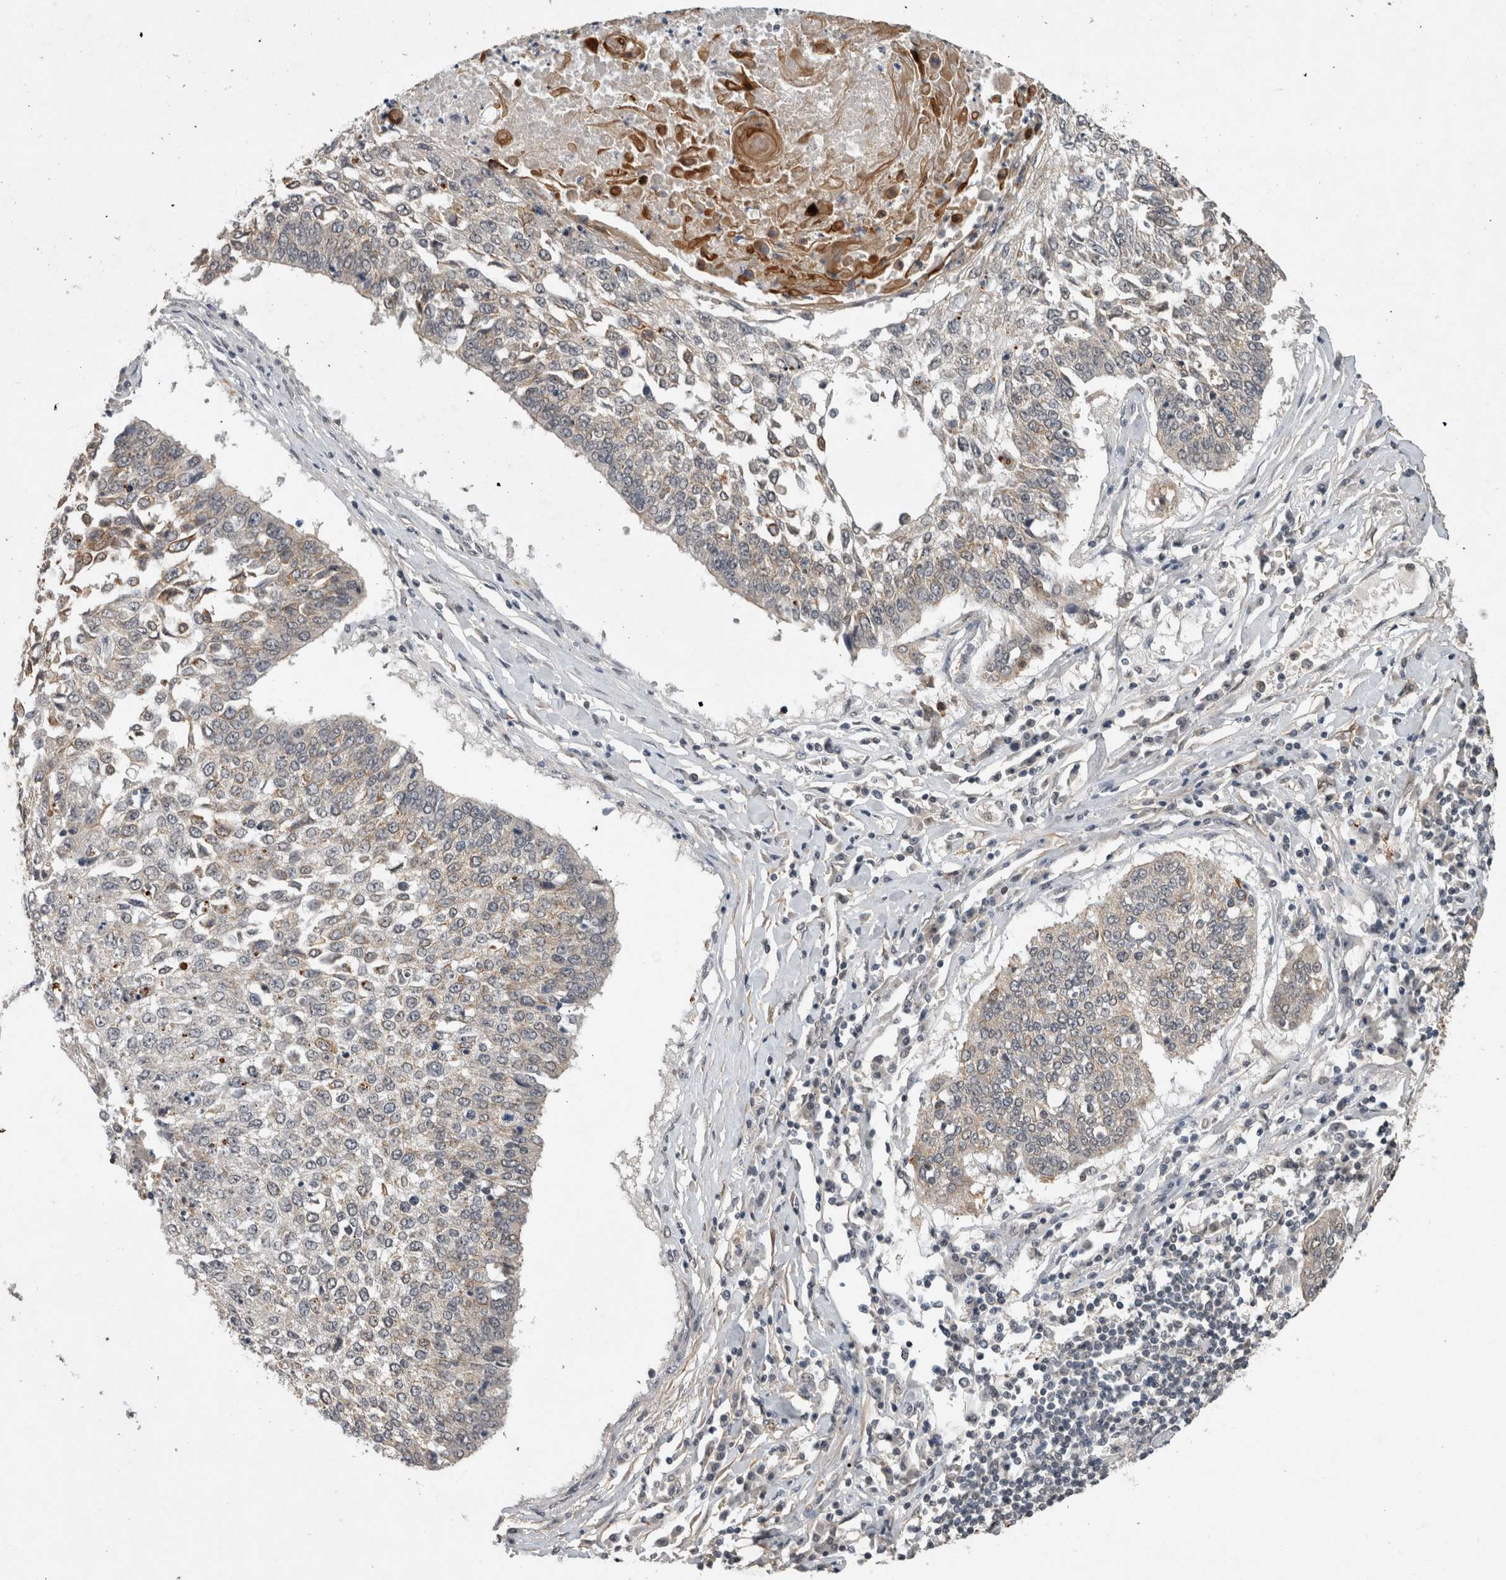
{"staining": {"intensity": "weak", "quantity": "<25%", "location": "cytoplasmic/membranous"}, "tissue": "lung cancer", "cell_type": "Tumor cells", "image_type": "cancer", "snomed": [{"axis": "morphology", "description": "Normal tissue, NOS"}, {"axis": "morphology", "description": "Squamous cell carcinoma, NOS"}, {"axis": "topography", "description": "Cartilage tissue"}, {"axis": "topography", "description": "Bronchus"}, {"axis": "topography", "description": "Lung"}, {"axis": "topography", "description": "Peripheral nerve tissue"}], "caption": "Lung squamous cell carcinoma stained for a protein using immunohistochemistry (IHC) shows no staining tumor cells.", "gene": "RHPN1", "patient": {"sex": "female", "age": 49}}